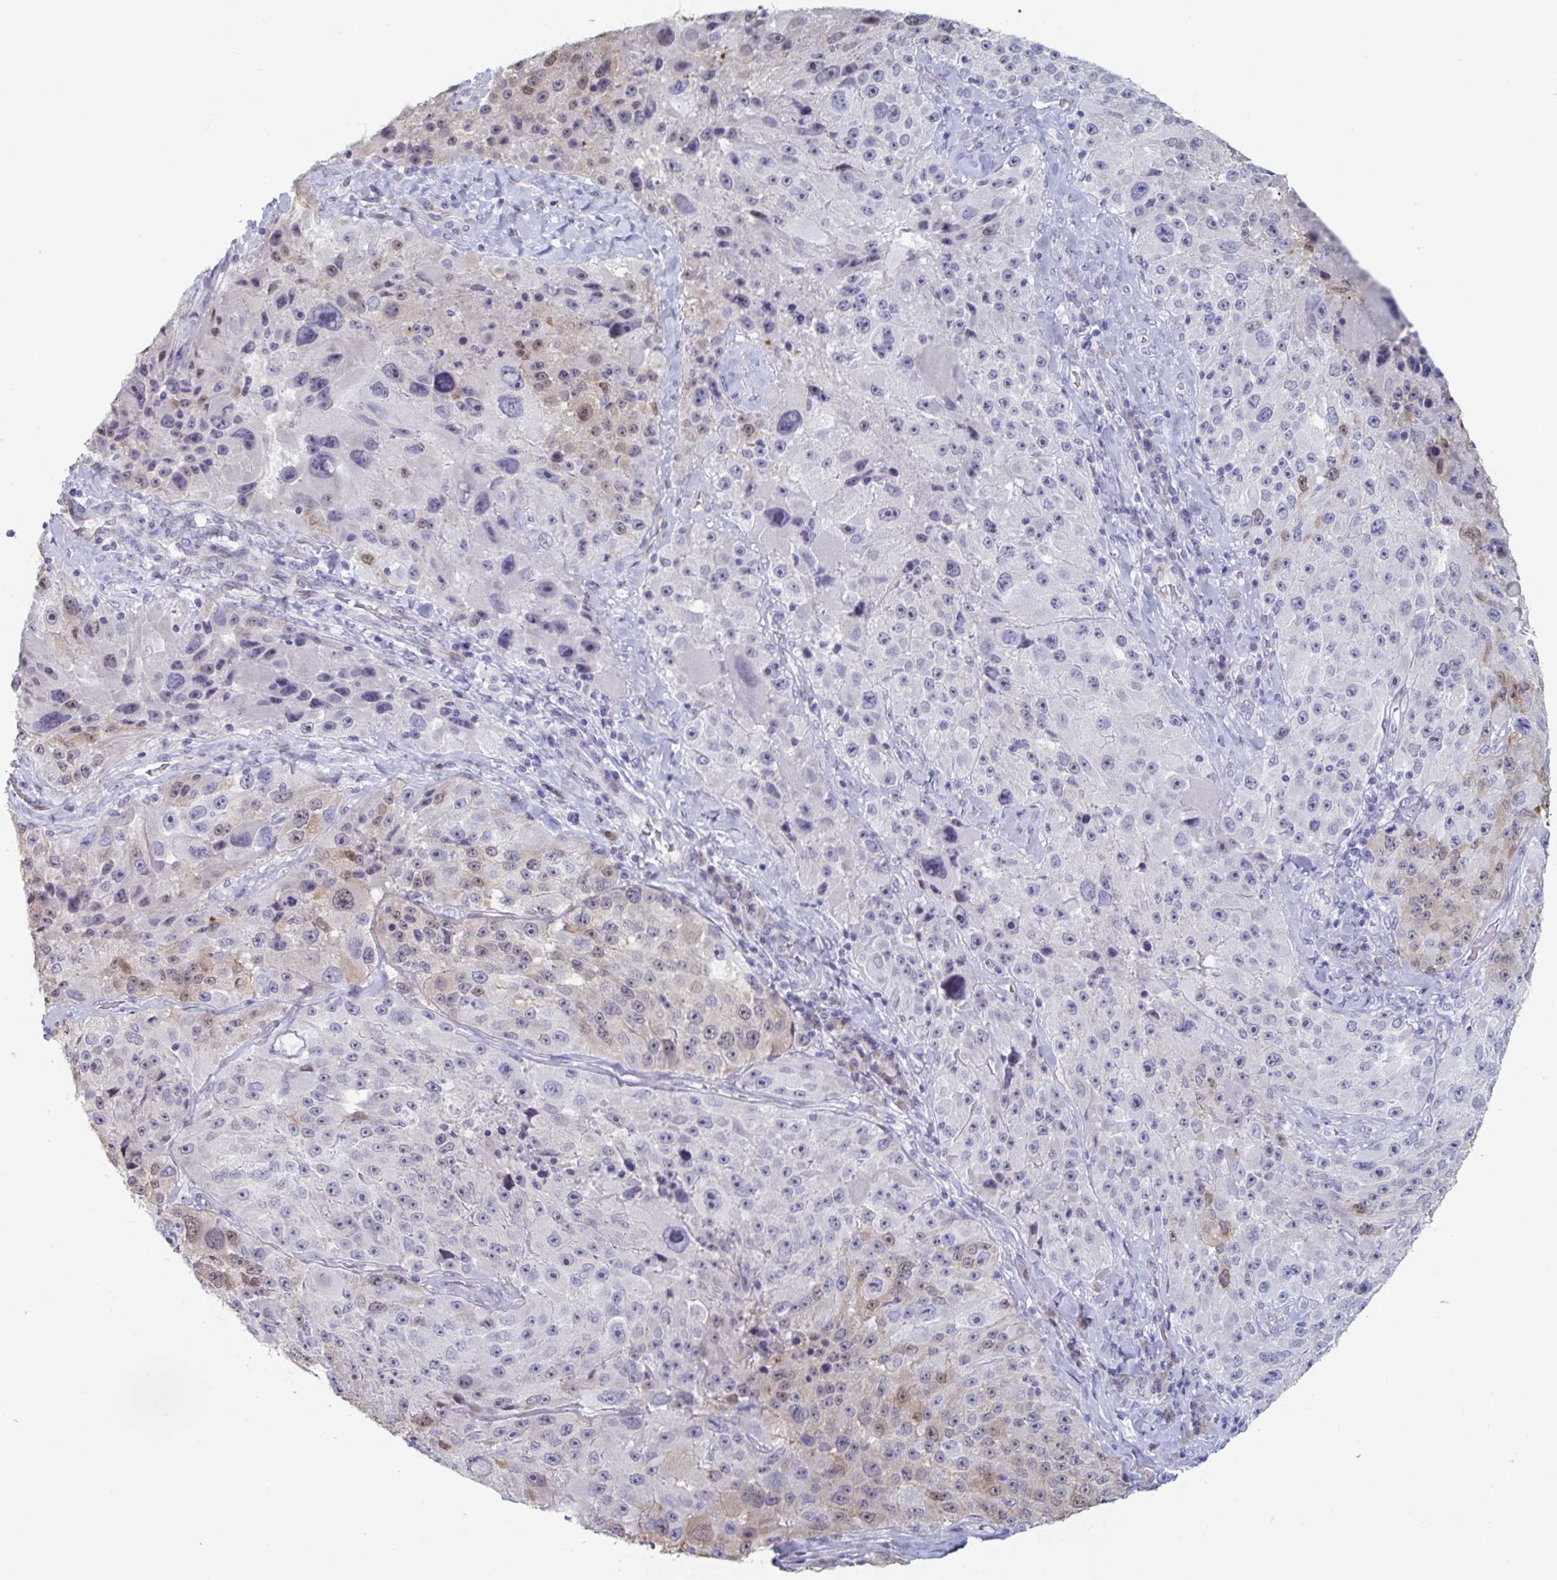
{"staining": {"intensity": "weak", "quantity": "<25%", "location": "cytoplasmic/membranous"}, "tissue": "melanoma", "cell_type": "Tumor cells", "image_type": "cancer", "snomed": [{"axis": "morphology", "description": "Malignant melanoma, Metastatic site"}, {"axis": "topography", "description": "Lymph node"}], "caption": "This photomicrograph is of melanoma stained with immunohistochemistry (IHC) to label a protein in brown with the nuclei are counter-stained blue. There is no staining in tumor cells.", "gene": "FOXA1", "patient": {"sex": "male", "age": 62}}